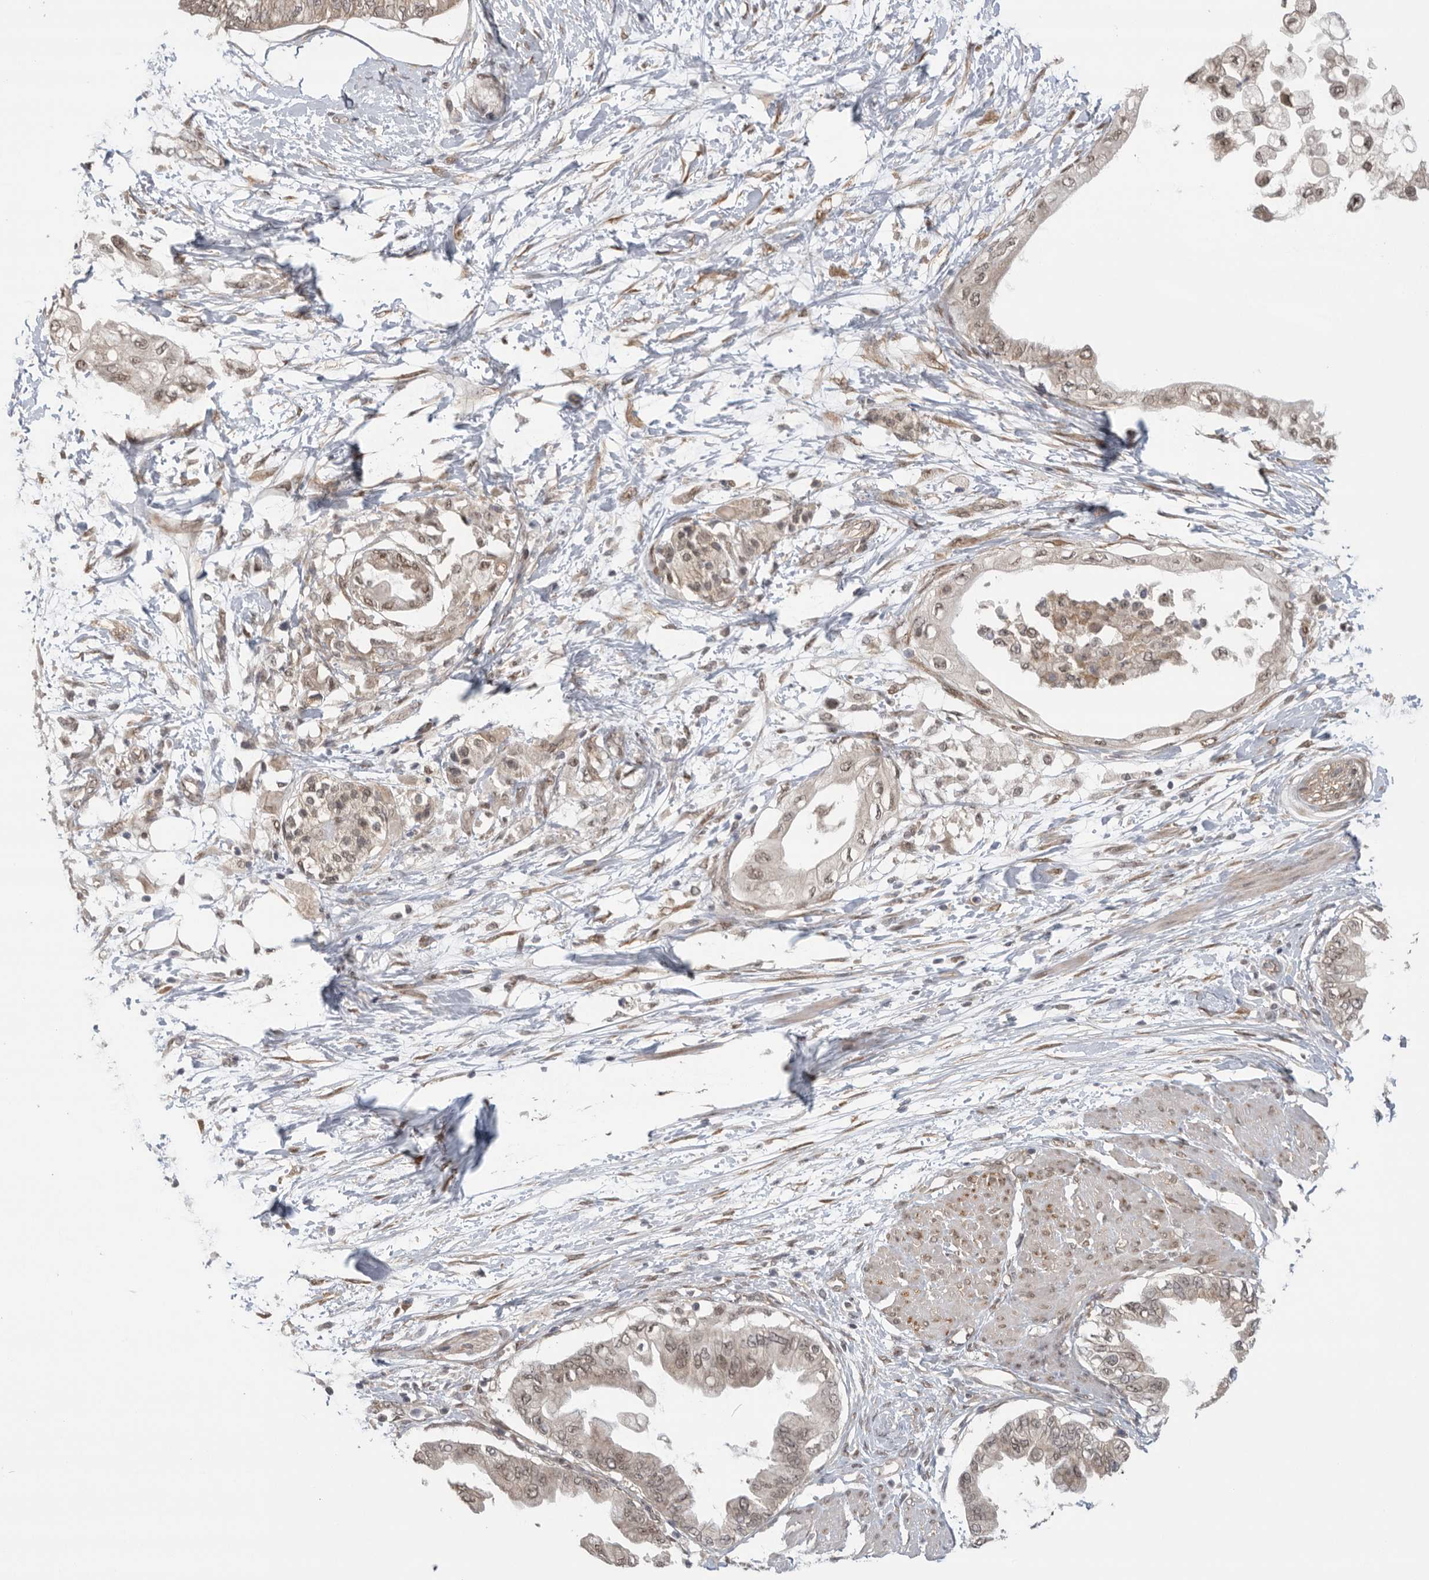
{"staining": {"intensity": "weak", "quantity": ">75%", "location": "nuclear"}, "tissue": "pancreatic cancer", "cell_type": "Tumor cells", "image_type": "cancer", "snomed": [{"axis": "morphology", "description": "Normal tissue, NOS"}, {"axis": "morphology", "description": "Adenocarcinoma, NOS"}, {"axis": "topography", "description": "Pancreas"}, {"axis": "topography", "description": "Duodenum"}], "caption": "Protein staining of pancreatic cancer (adenocarcinoma) tissue reveals weak nuclear positivity in about >75% of tumor cells.", "gene": "VPS50", "patient": {"sex": "female", "age": 60}}